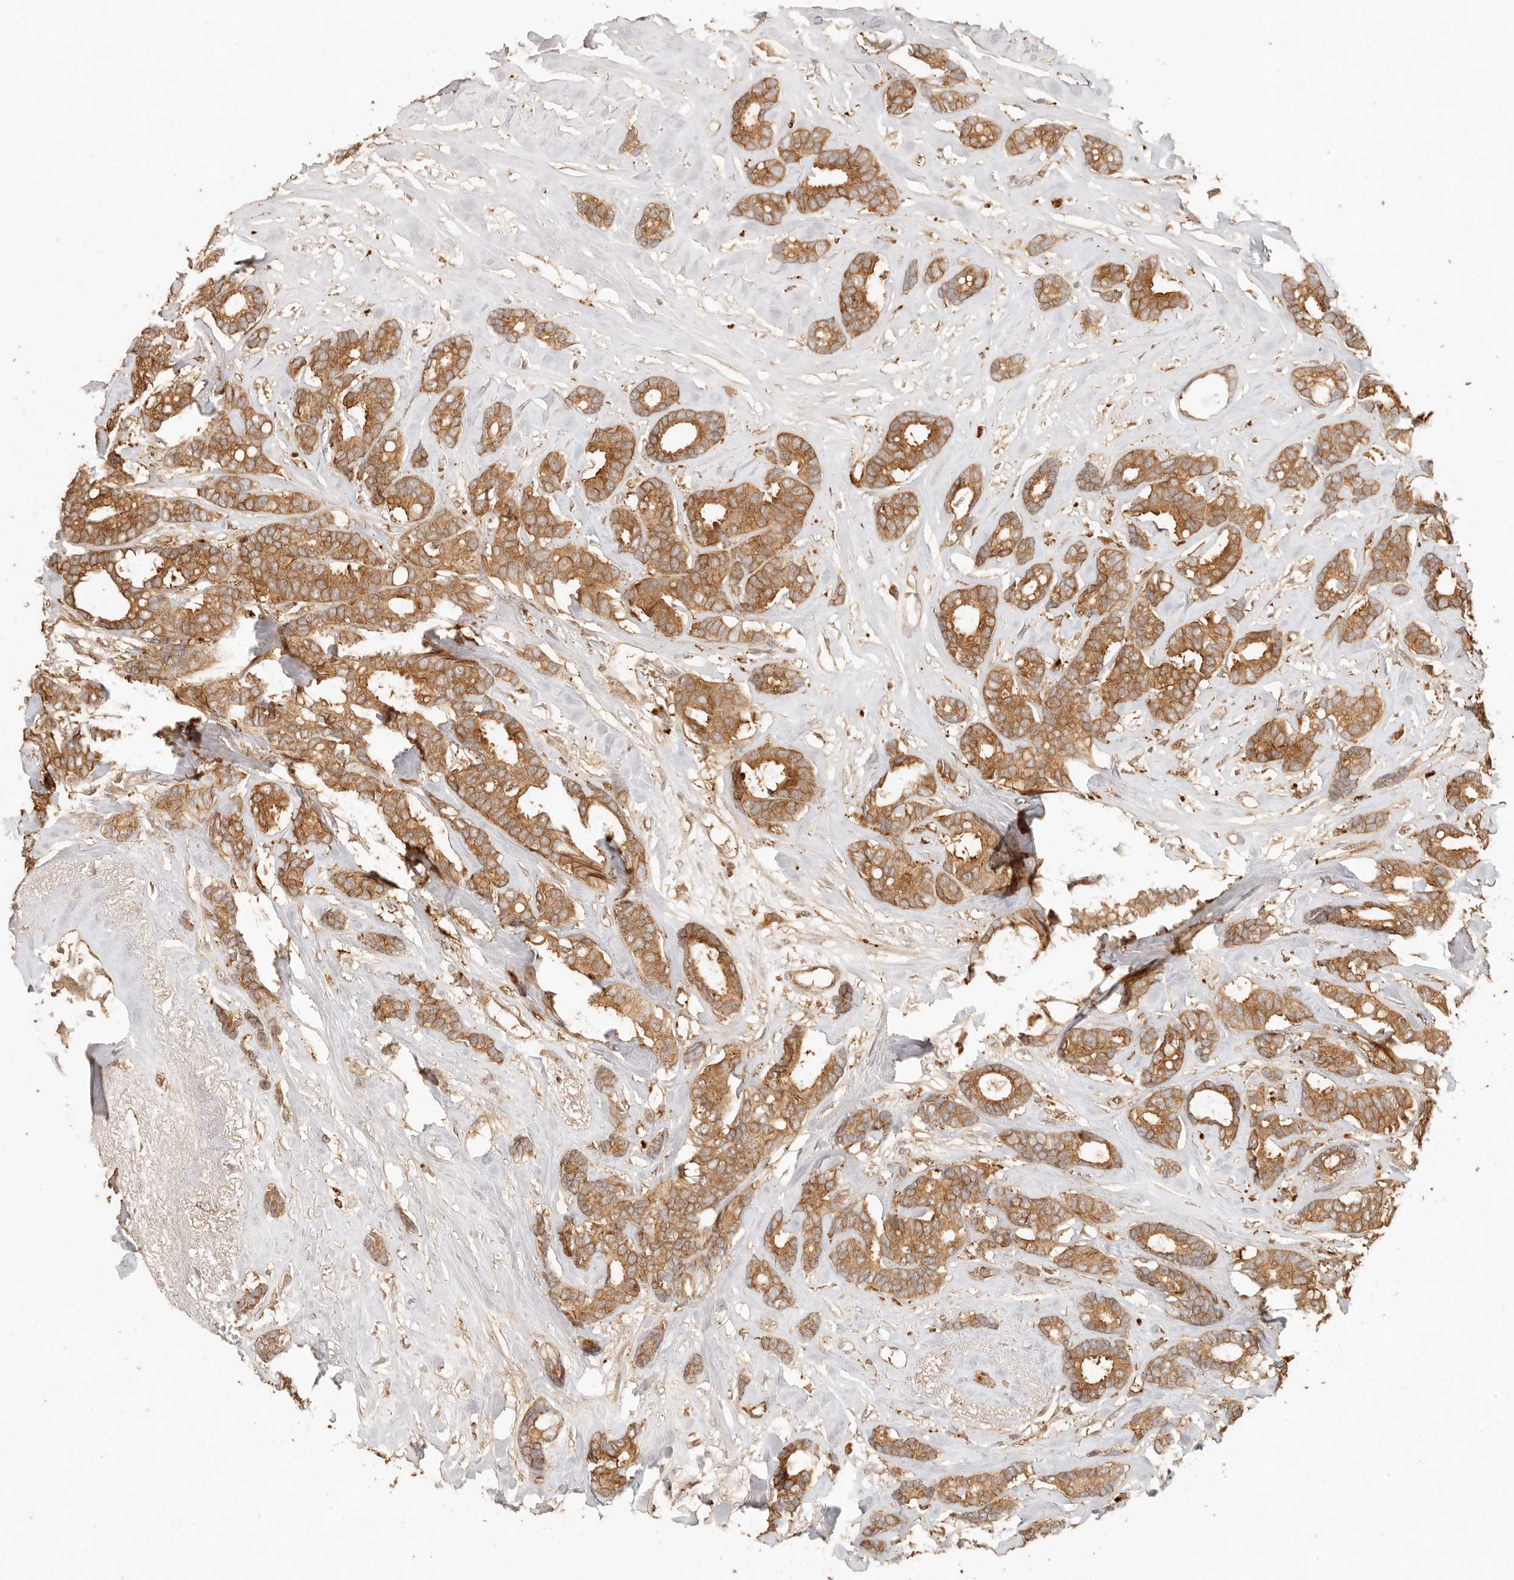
{"staining": {"intensity": "strong", "quantity": ">75%", "location": "cytoplasmic/membranous"}, "tissue": "breast cancer", "cell_type": "Tumor cells", "image_type": "cancer", "snomed": [{"axis": "morphology", "description": "Duct carcinoma"}, {"axis": "topography", "description": "Breast"}], "caption": "A high amount of strong cytoplasmic/membranous expression is identified in about >75% of tumor cells in breast cancer tissue.", "gene": "INTS11", "patient": {"sex": "female", "age": 87}}